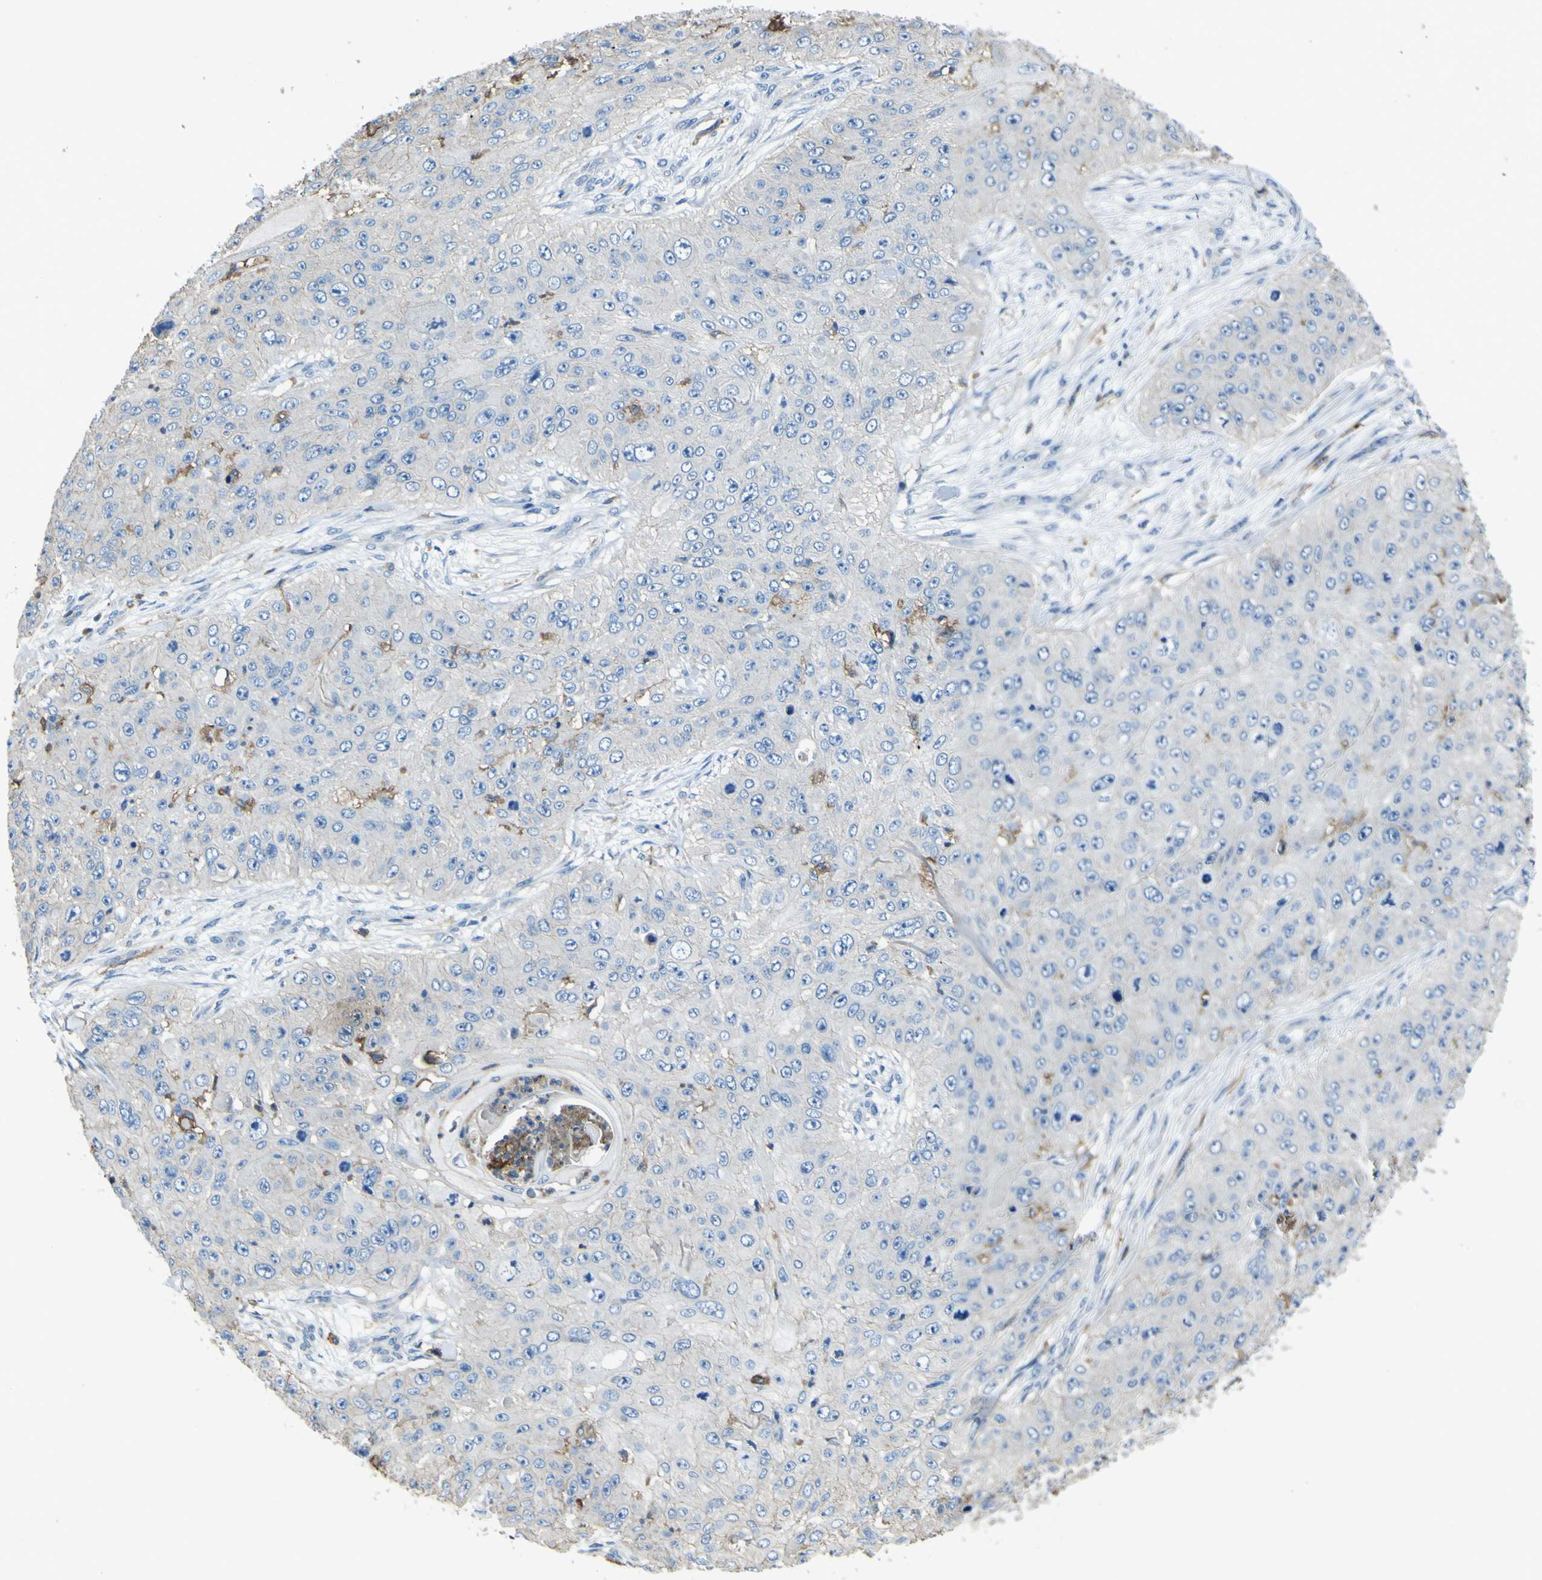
{"staining": {"intensity": "negative", "quantity": "none", "location": "none"}, "tissue": "skin cancer", "cell_type": "Tumor cells", "image_type": "cancer", "snomed": [{"axis": "morphology", "description": "Squamous cell carcinoma, NOS"}, {"axis": "topography", "description": "Skin"}], "caption": "This micrograph is of squamous cell carcinoma (skin) stained with immunohistochemistry (IHC) to label a protein in brown with the nuclei are counter-stained blue. There is no expression in tumor cells.", "gene": "LAIR1", "patient": {"sex": "female", "age": 80}}